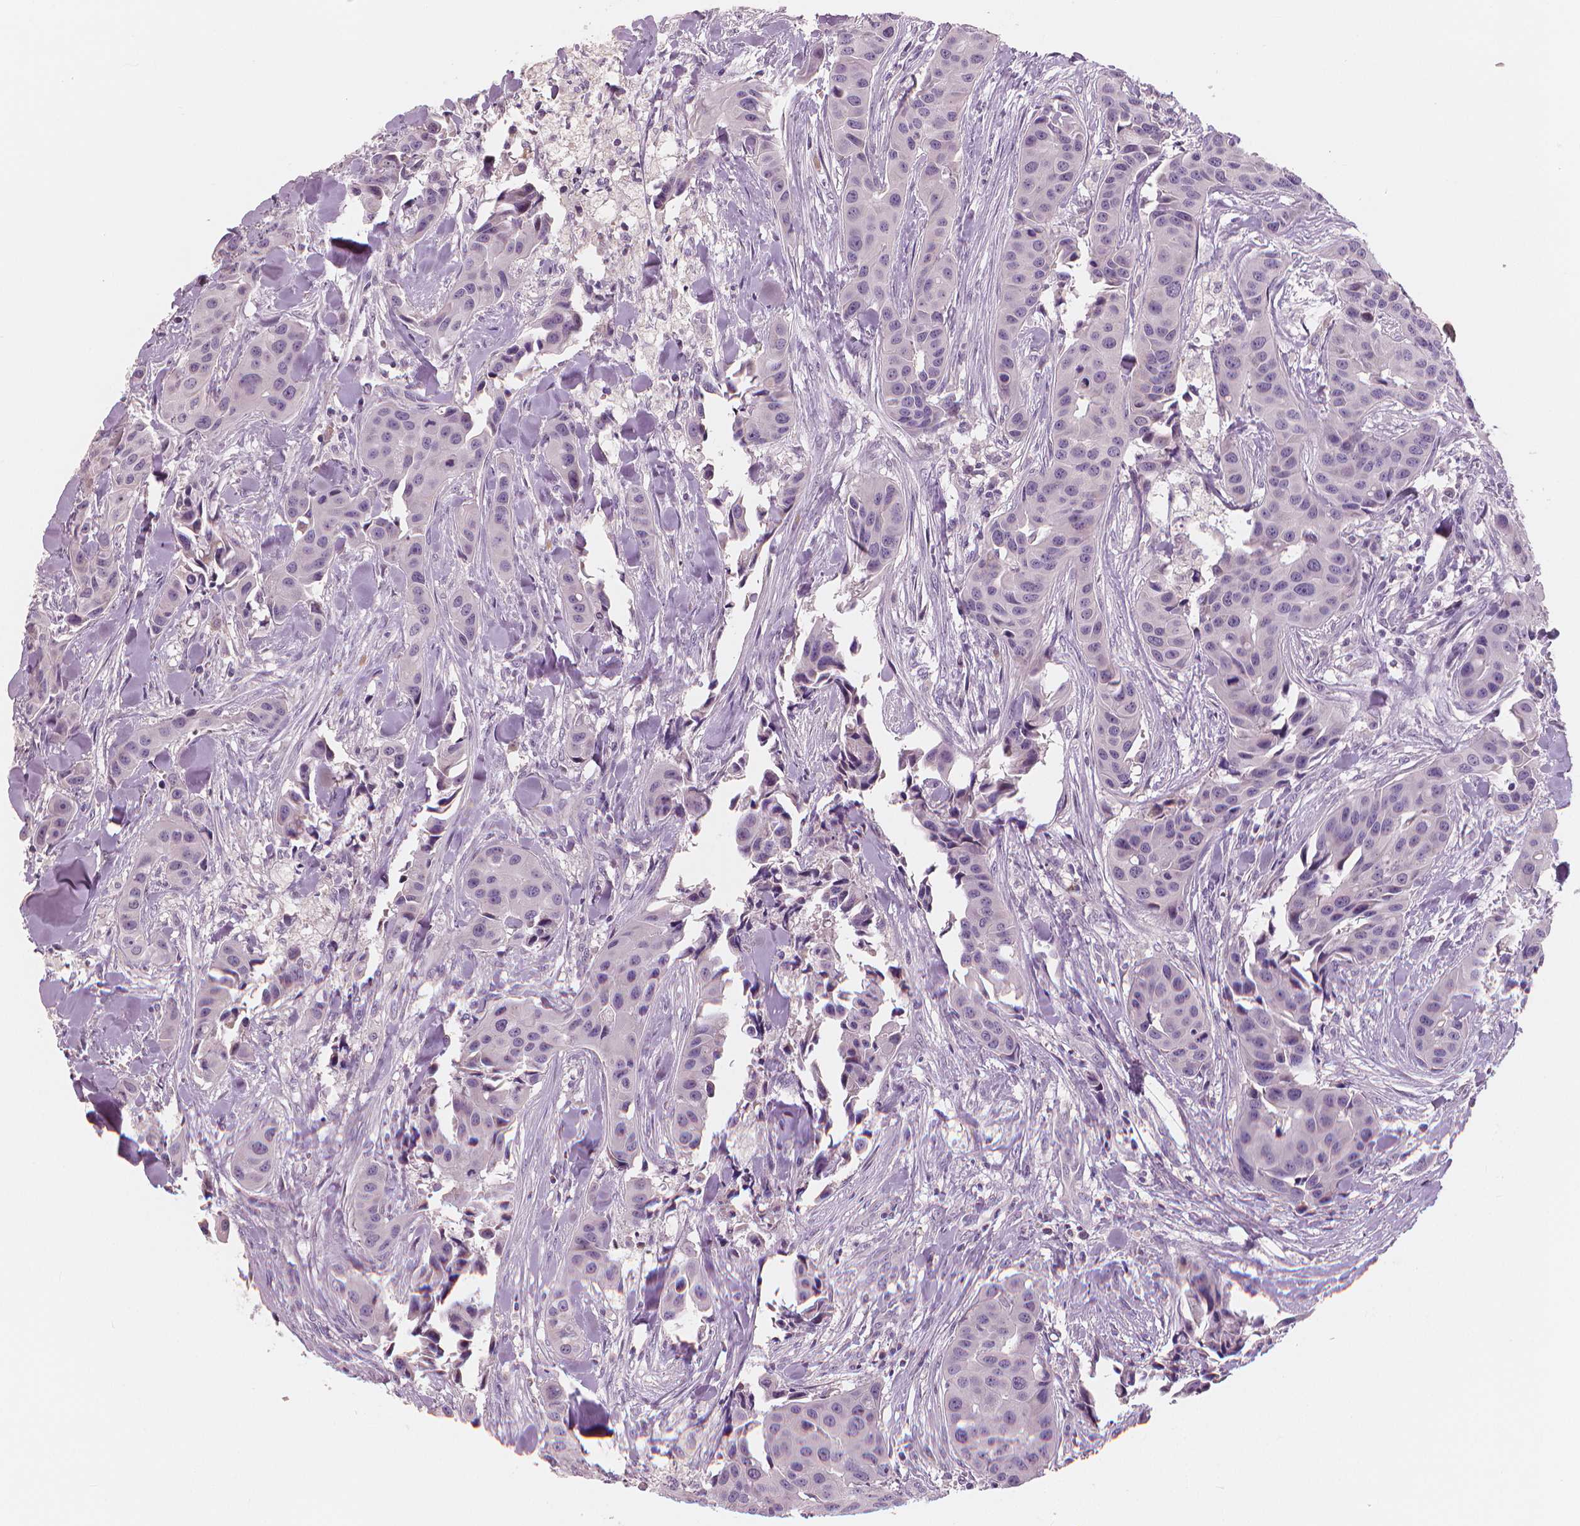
{"staining": {"intensity": "negative", "quantity": "none", "location": "none"}, "tissue": "head and neck cancer", "cell_type": "Tumor cells", "image_type": "cancer", "snomed": [{"axis": "morphology", "description": "Adenocarcinoma, NOS"}, {"axis": "topography", "description": "Head-Neck"}], "caption": "IHC photomicrograph of adenocarcinoma (head and neck) stained for a protein (brown), which shows no expression in tumor cells.", "gene": "RNASE7", "patient": {"sex": "male", "age": 76}}